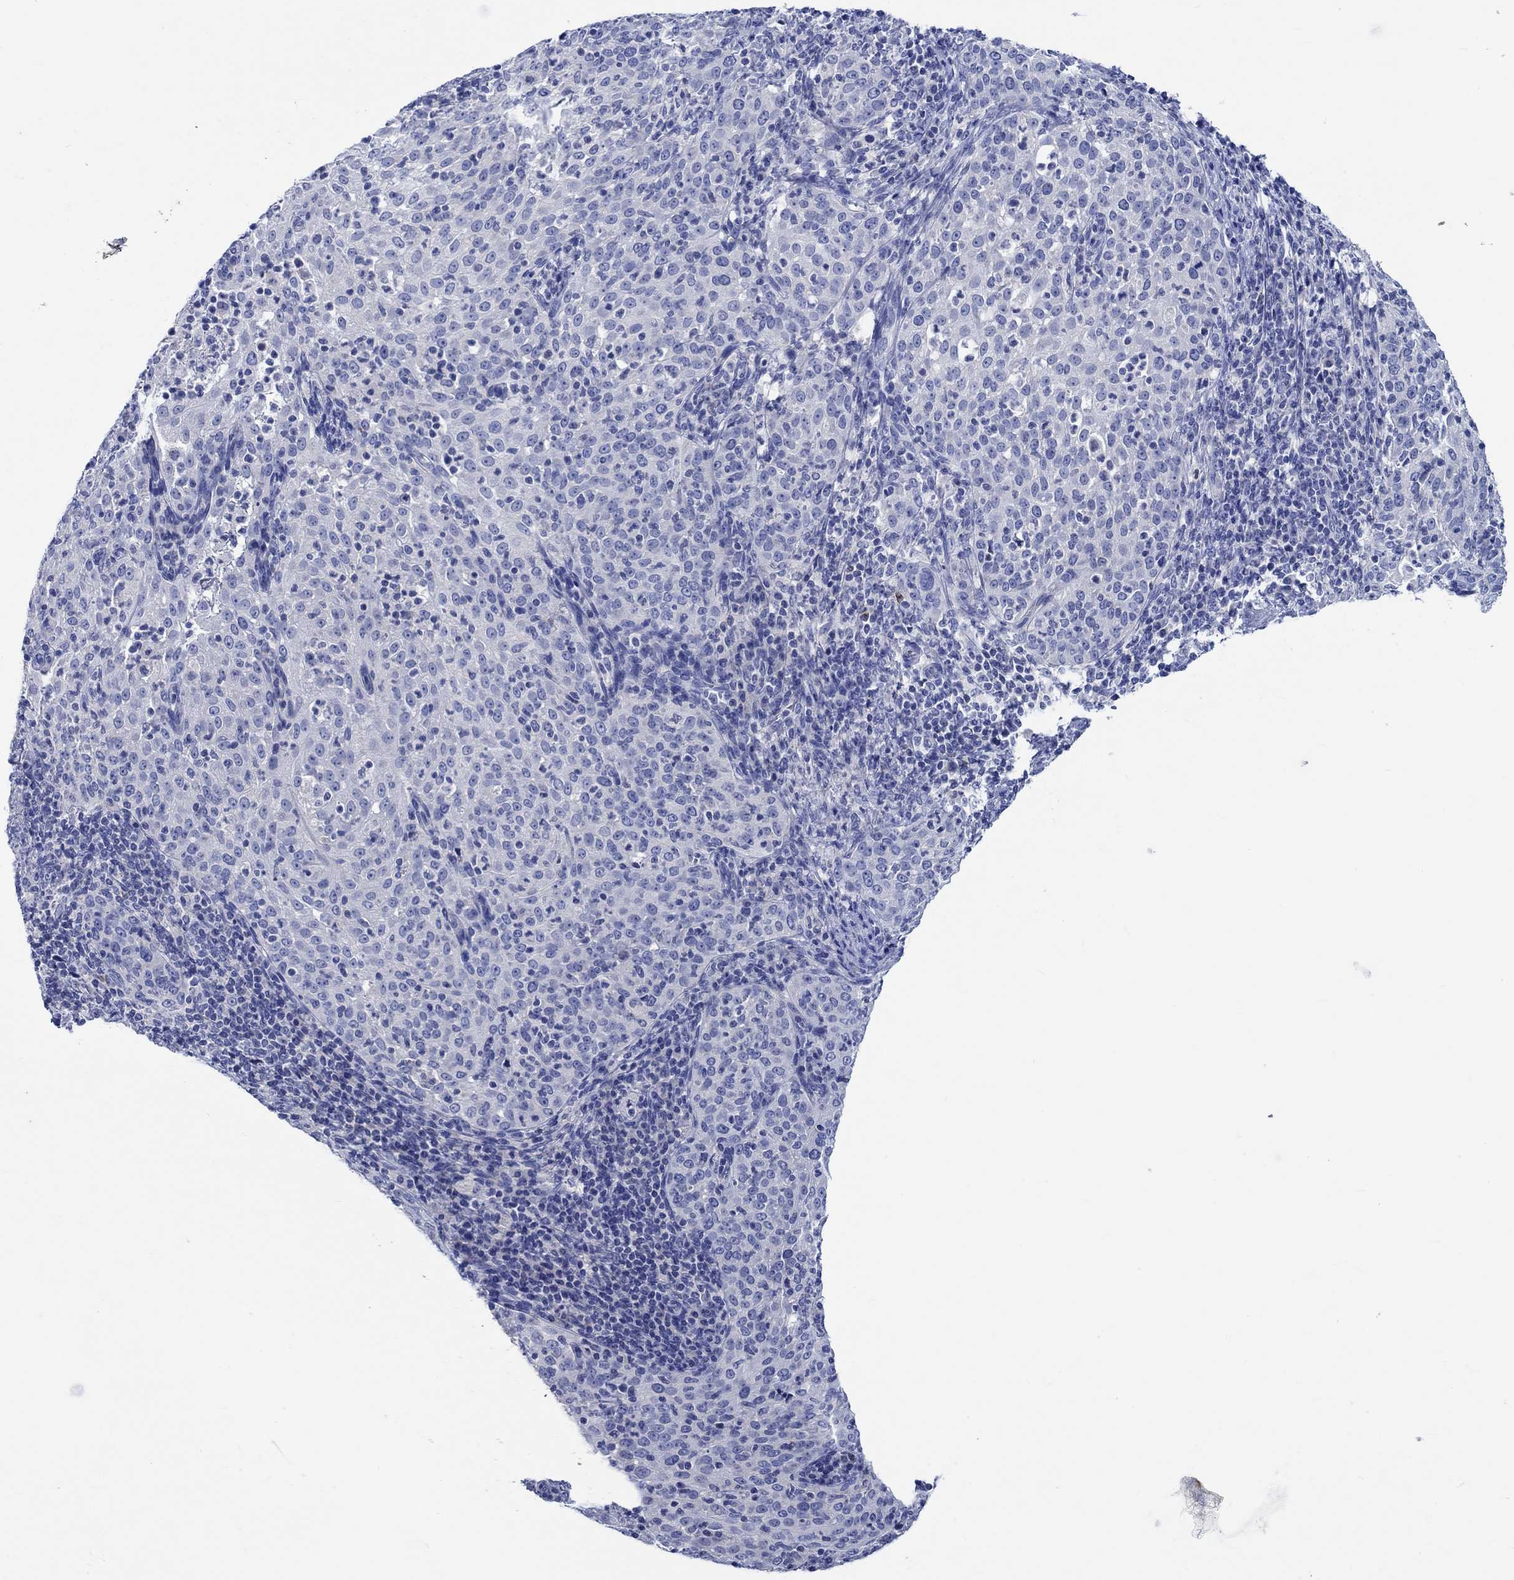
{"staining": {"intensity": "negative", "quantity": "none", "location": "none"}, "tissue": "cervical cancer", "cell_type": "Tumor cells", "image_type": "cancer", "snomed": [{"axis": "morphology", "description": "Squamous cell carcinoma, NOS"}, {"axis": "topography", "description": "Cervix"}], "caption": "Immunohistochemical staining of cervical cancer shows no significant staining in tumor cells.", "gene": "PTPRN2", "patient": {"sex": "female", "age": 51}}